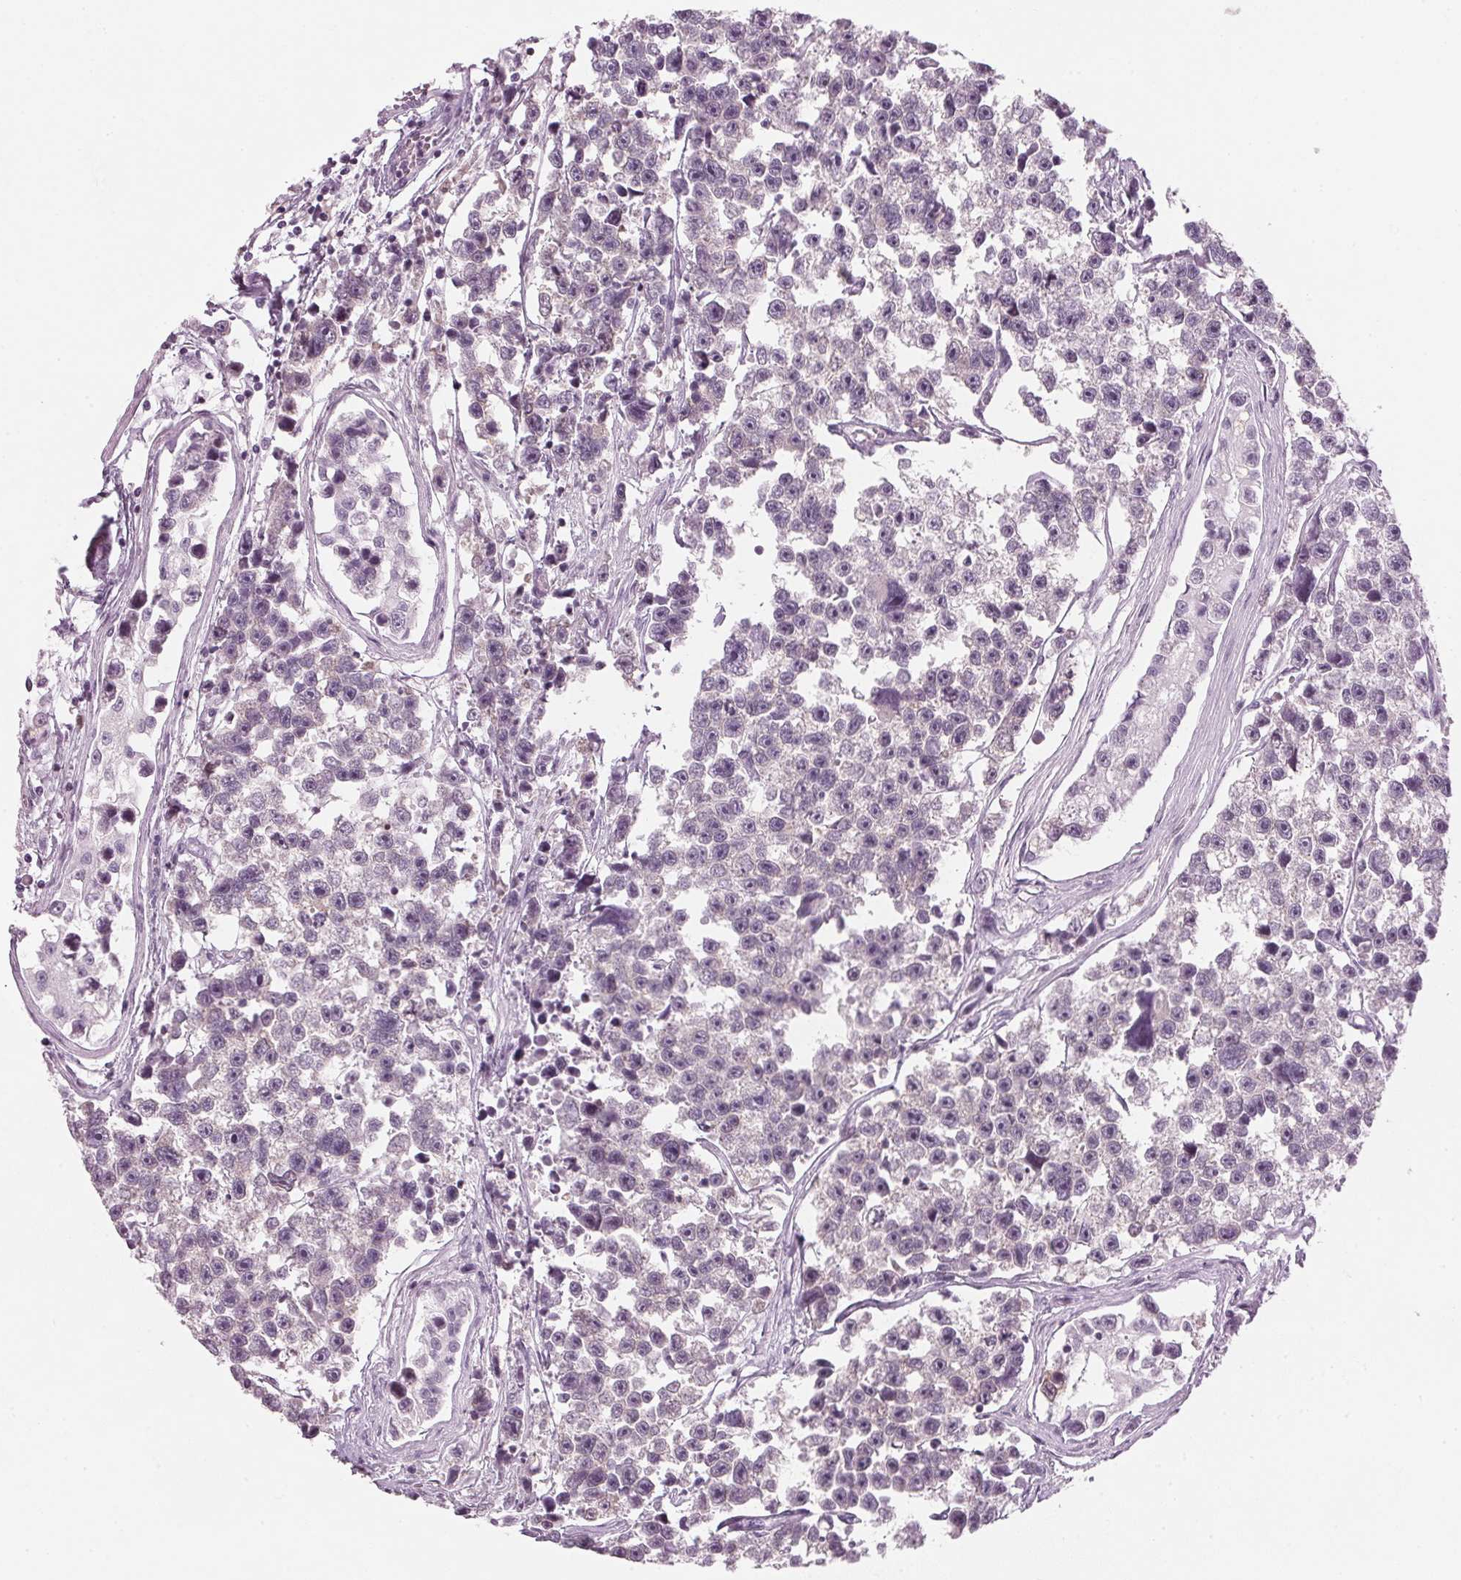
{"staining": {"intensity": "negative", "quantity": "none", "location": "none"}, "tissue": "testis cancer", "cell_type": "Tumor cells", "image_type": "cancer", "snomed": [{"axis": "morphology", "description": "Seminoma, NOS"}, {"axis": "topography", "description": "Testis"}], "caption": "Immunohistochemical staining of testis cancer exhibits no significant positivity in tumor cells. (Brightfield microscopy of DAB (3,3'-diaminobenzidine) IHC at high magnification).", "gene": "SFRP4", "patient": {"sex": "male", "age": 26}}